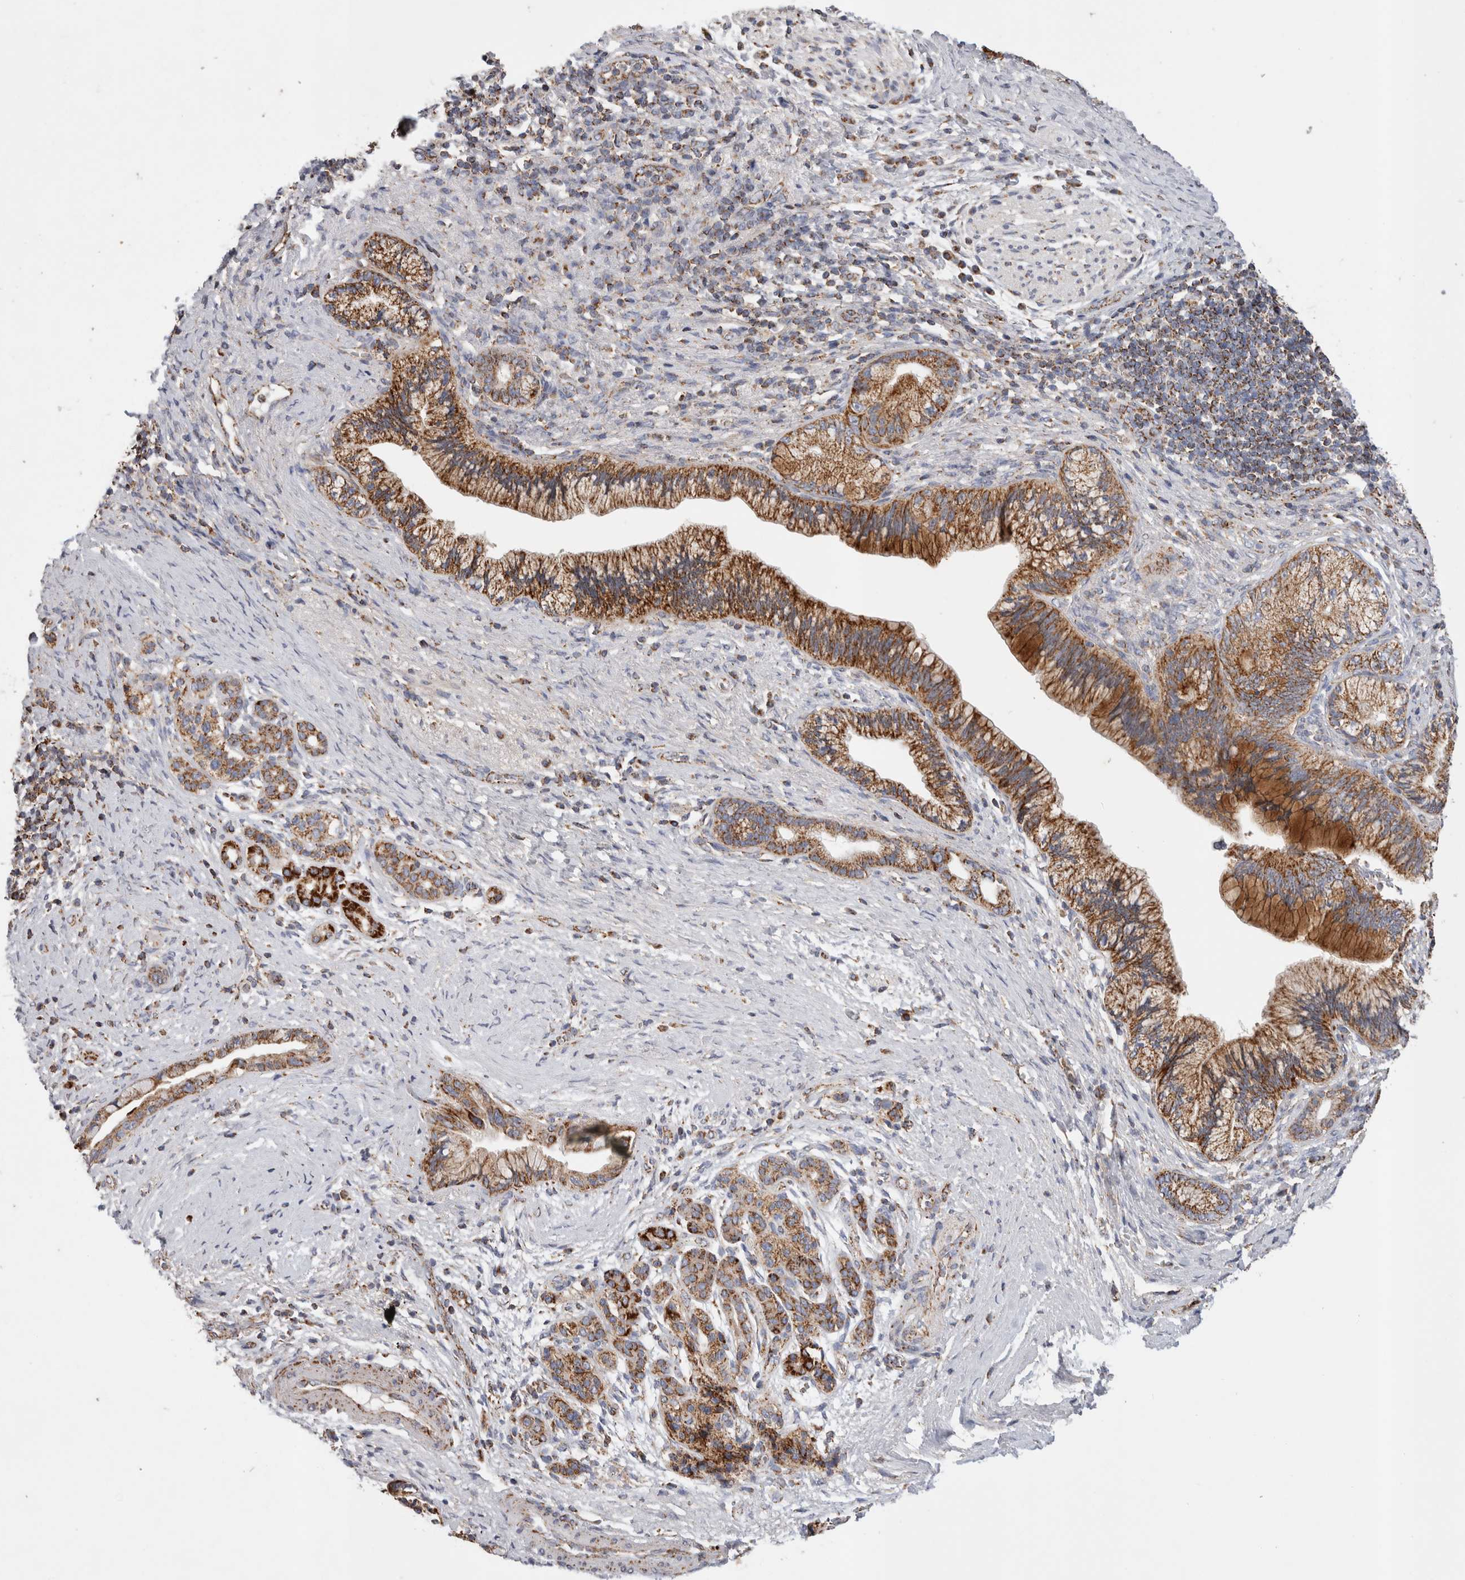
{"staining": {"intensity": "moderate", "quantity": ">75%", "location": "cytoplasmic/membranous"}, "tissue": "pancreatic cancer", "cell_type": "Tumor cells", "image_type": "cancer", "snomed": [{"axis": "morphology", "description": "Adenocarcinoma, NOS"}, {"axis": "topography", "description": "Pancreas"}], "caption": "Immunohistochemical staining of adenocarcinoma (pancreatic) demonstrates moderate cytoplasmic/membranous protein positivity in about >75% of tumor cells. (DAB (3,3'-diaminobenzidine) = brown stain, brightfield microscopy at high magnification).", "gene": "IARS2", "patient": {"sex": "male", "age": 59}}